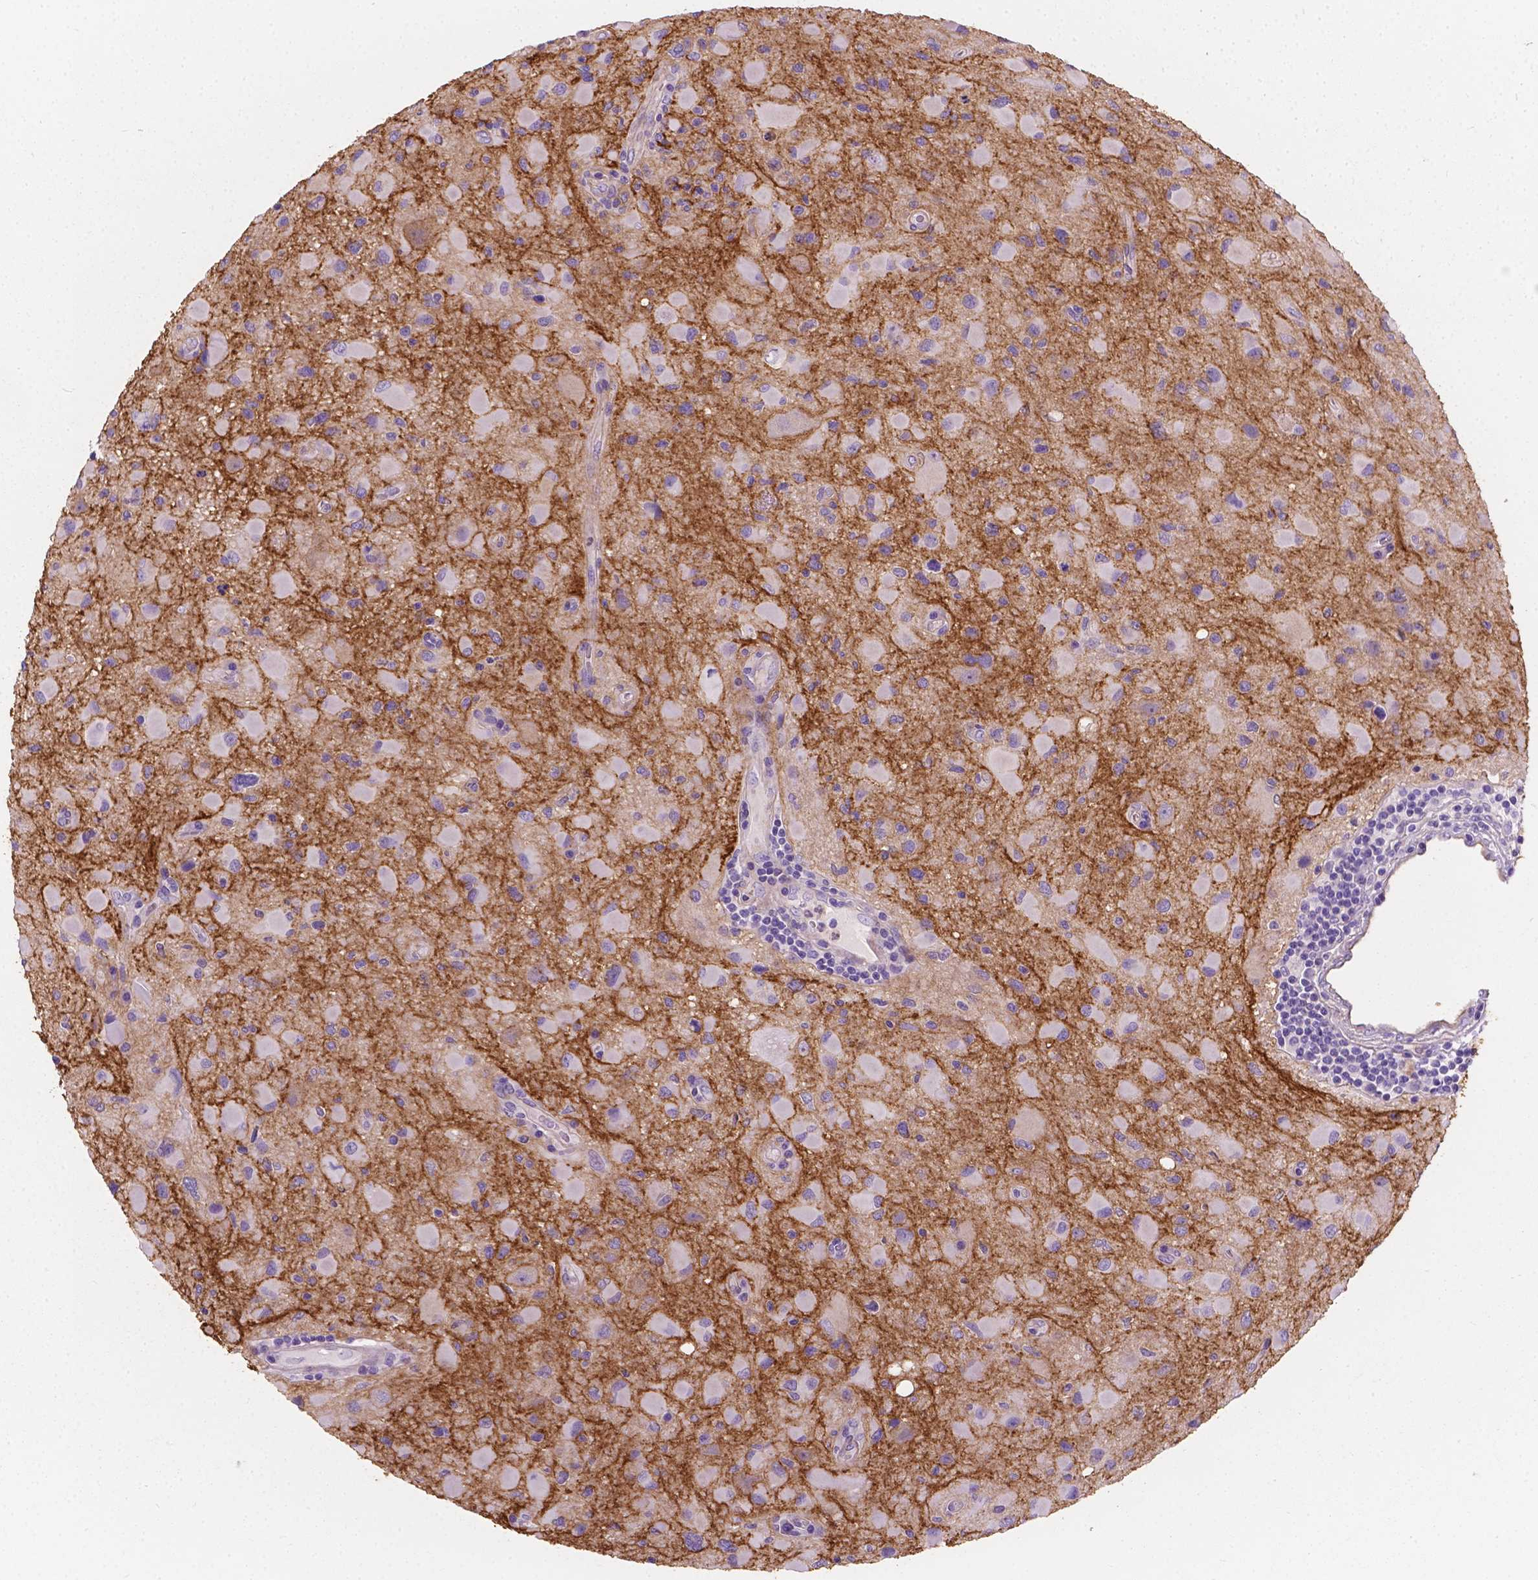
{"staining": {"intensity": "negative", "quantity": "none", "location": "none"}, "tissue": "glioma", "cell_type": "Tumor cells", "image_type": "cancer", "snomed": [{"axis": "morphology", "description": "Glioma, malignant, Low grade"}, {"axis": "topography", "description": "Brain"}], "caption": "Human malignant glioma (low-grade) stained for a protein using IHC reveals no expression in tumor cells.", "gene": "GNAO1", "patient": {"sex": "female", "age": 32}}